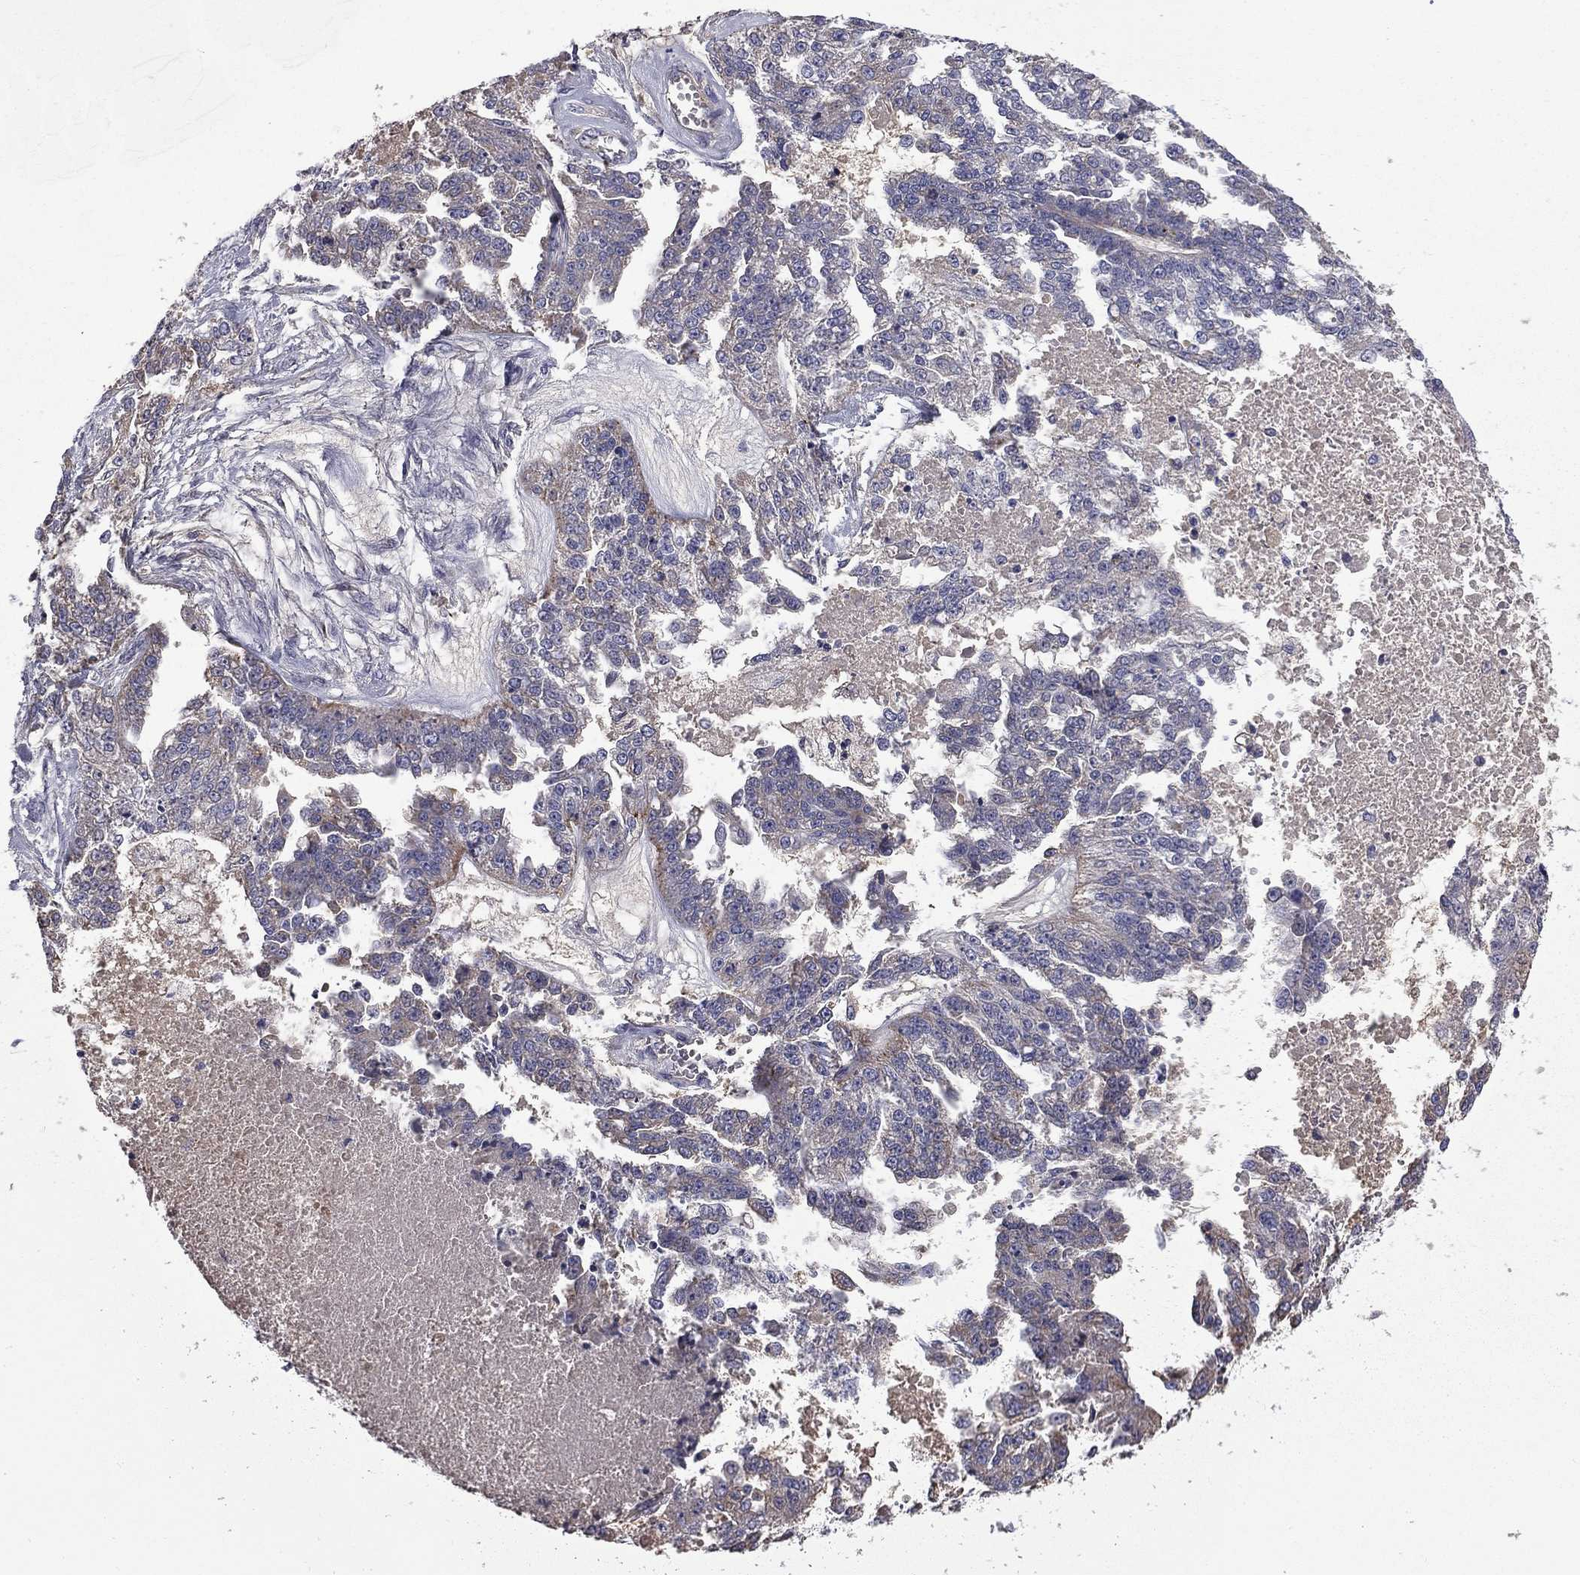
{"staining": {"intensity": "weak", "quantity": "<25%", "location": "cytoplasmic/membranous"}, "tissue": "ovarian cancer", "cell_type": "Tumor cells", "image_type": "cancer", "snomed": [{"axis": "morphology", "description": "Cystadenocarcinoma, serous, NOS"}, {"axis": "topography", "description": "Ovary"}], "caption": "A high-resolution histopathology image shows IHC staining of ovarian cancer (serous cystadenocarcinoma), which displays no significant positivity in tumor cells.", "gene": "CEACAM7", "patient": {"sex": "female", "age": 58}}